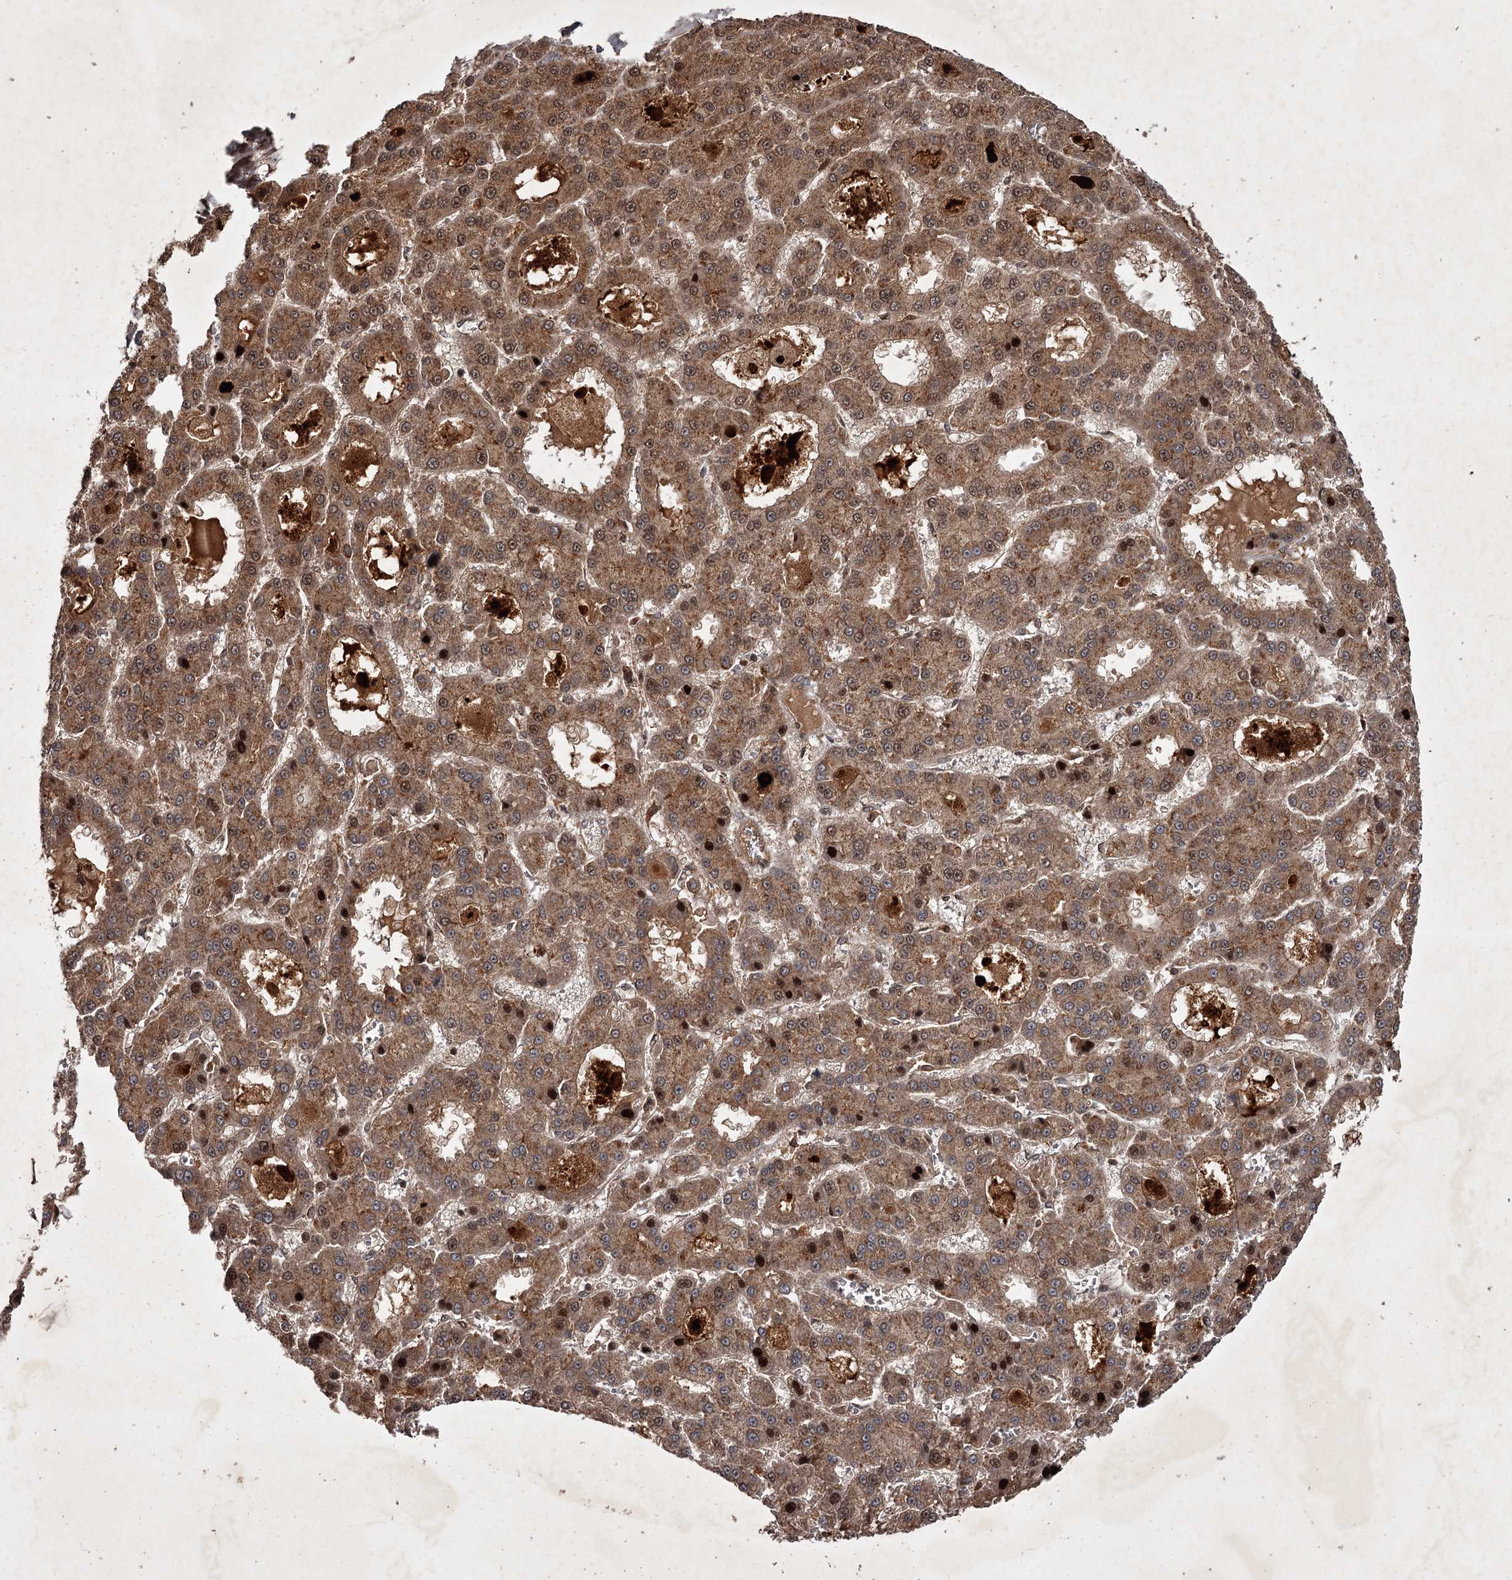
{"staining": {"intensity": "moderate", "quantity": ">75%", "location": "cytoplasmic/membranous,nuclear"}, "tissue": "liver cancer", "cell_type": "Tumor cells", "image_type": "cancer", "snomed": [{"axis": "morphology", "description": "Carcinoma, Hepatocellular, NOS"}, {"axis": "topography", "description": "Liver"}], "caption": "Moderate cytoplasmic/membranous and nuclear protein positivity is appreciated in approximately >75% of tumor cells in liver cancer (hepatocellular carcinoma). Ihc stains the protein of interest in brown and the nuclei are stained blue.", "gene": "TBC1D23", "patient": {"sex": "male", "age": 70}}